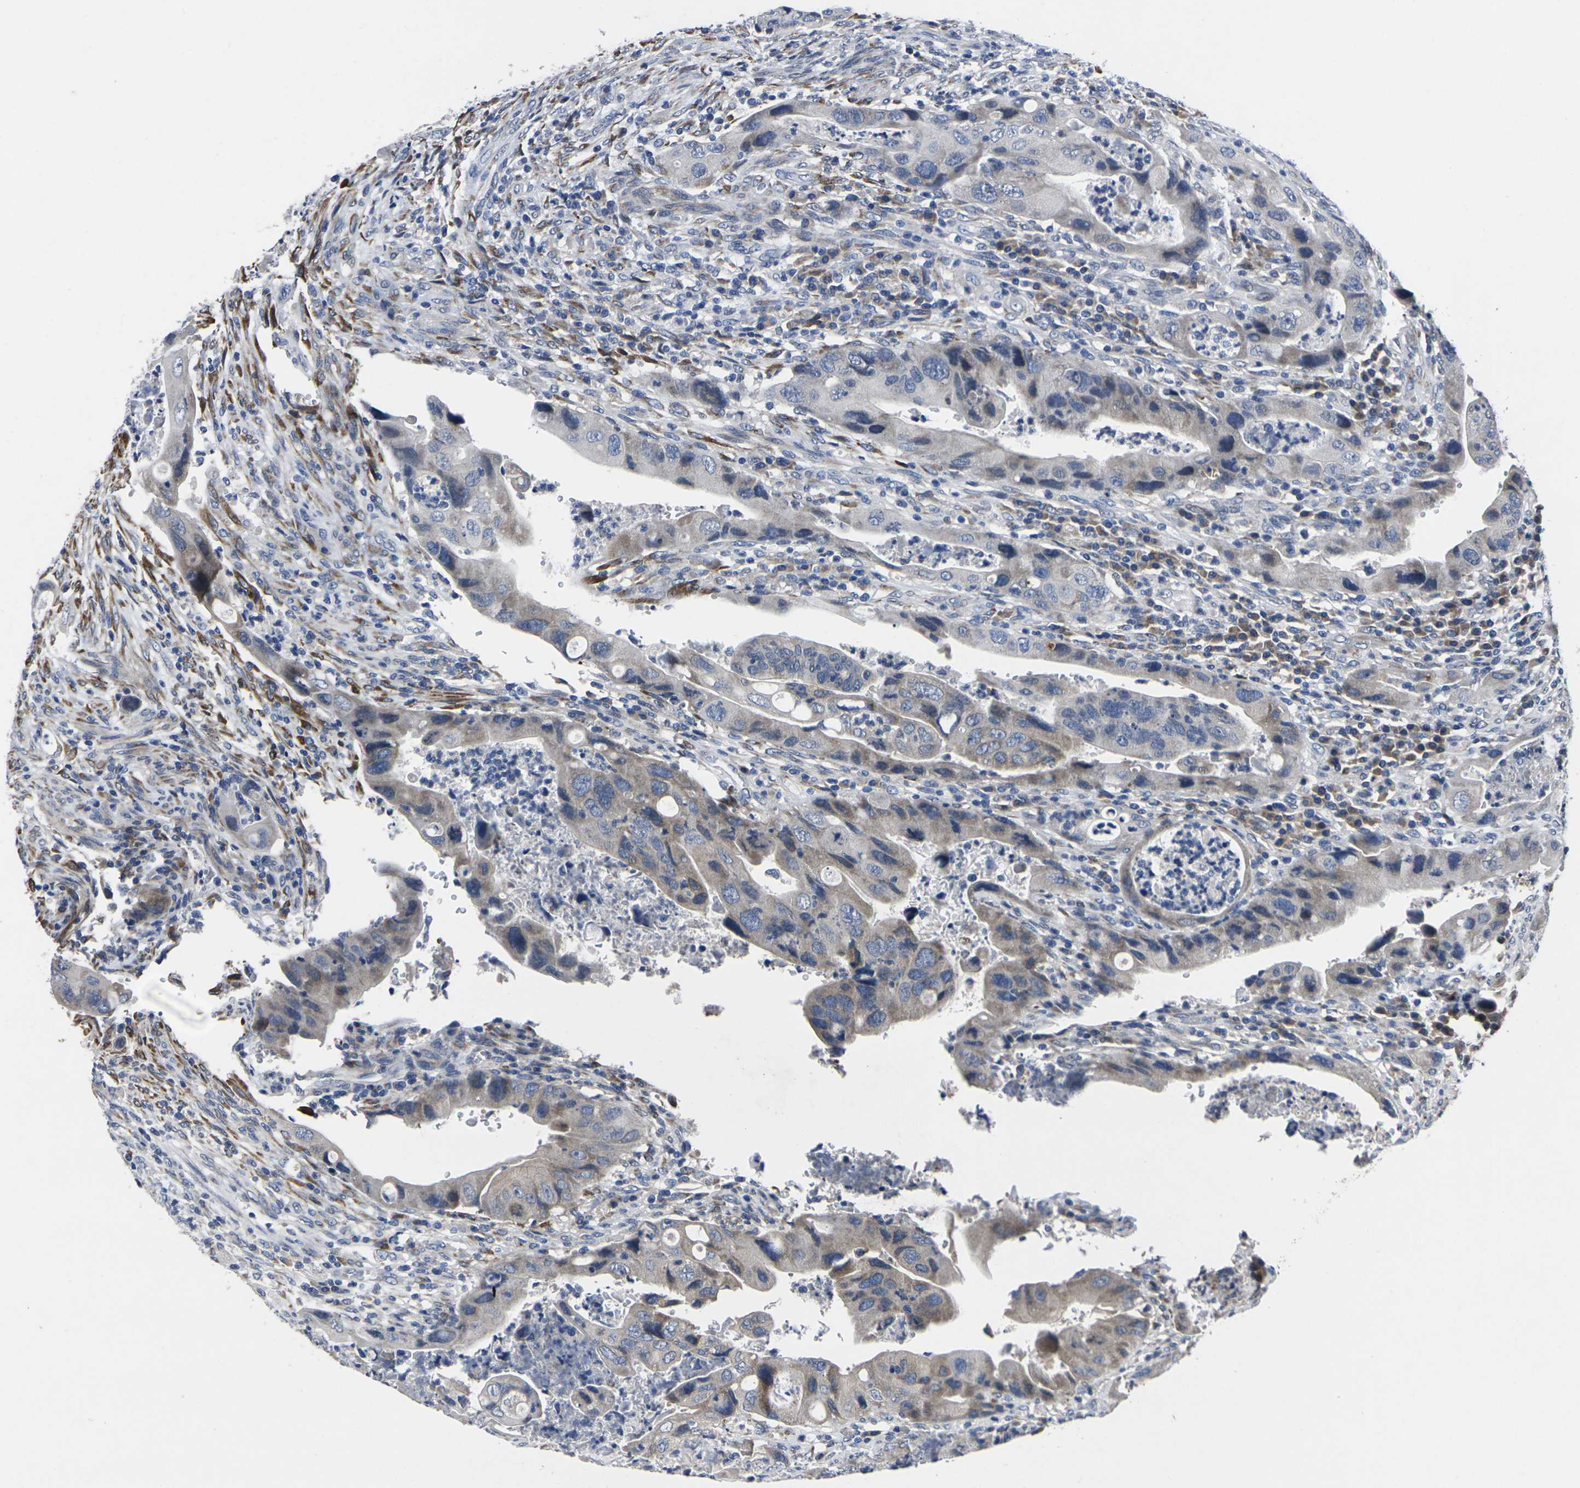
{"staining": {"intensity": "weak", "quantity": "<25%", "location": "cytoplasmic/membranous"}, "tissue": "colorectal cancer", "cell_type": "Tumor cells", "image_type": "cancer", "snomed": [{"axis": "morphology", "description": "Adenocarcinoma, NOS"}, {"axis": "topography", "description": "Rectum"}], "caption": "IHC image of neoplastic tissue: colorectal adenocarcinoma stained with DAB demonstrates no significant protein staining in tumor cells. Nuclei are stained in blue.", "gene": "CYP2C8", "patient": {"sex": "female", "age": 57}}